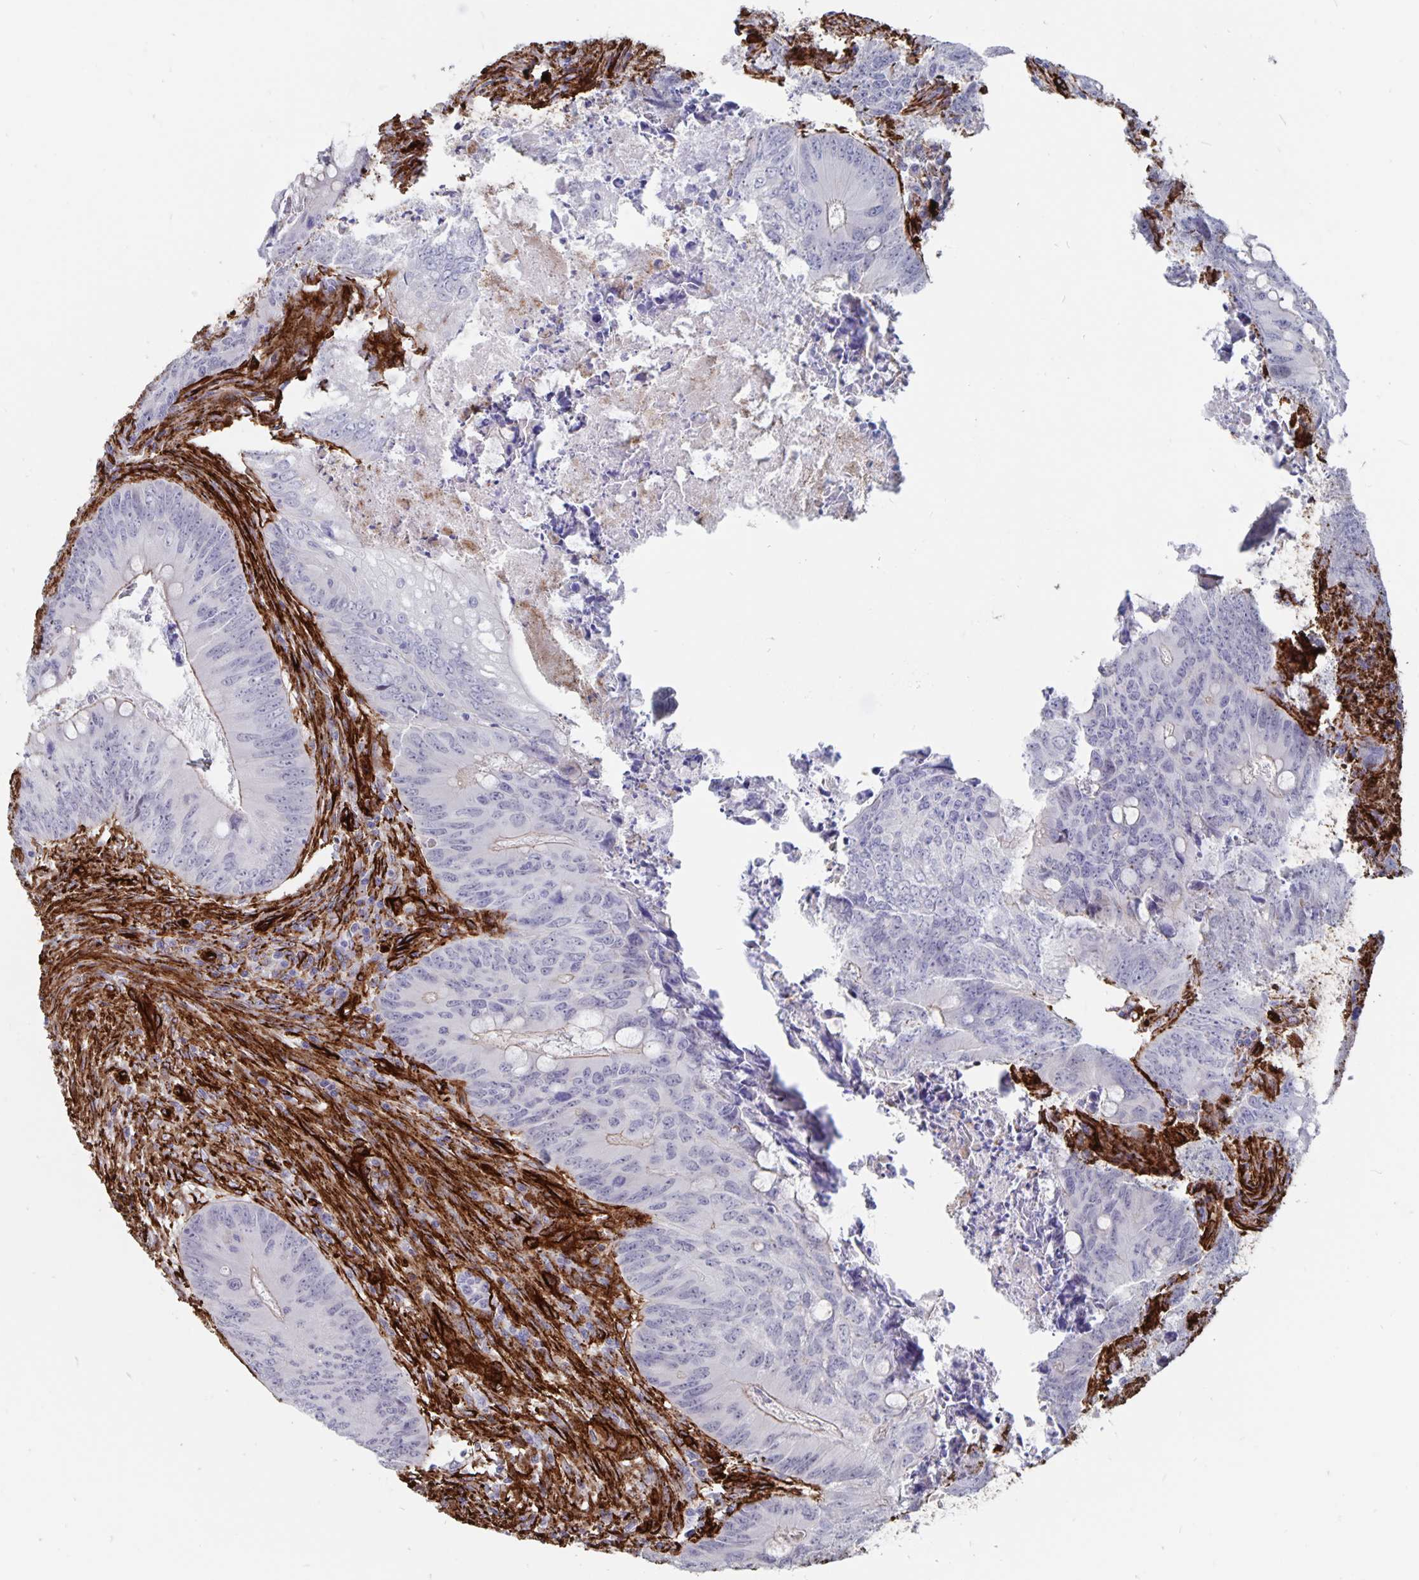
{"staining": {"intensity": "negative", "quantity": "none", "location": "none"}, "tissue": "colorectal cancer", "cell_type": "Tumor cells", "image_type": "cancer", "snomed": [{"axis": "morphology", "description": "Adenocarcinoma, NOS"}, {"axis": "topography", "description": "Colon"}], "caption": "An immunohistochemistry (IHC) histopathology image of colorectal adenocarcinoma is shown. There is no staining in tumor cells of colorectal adenocarcinoma.", "gene": "DCHS2", "patient": {"sex": "female", "age": 74}}